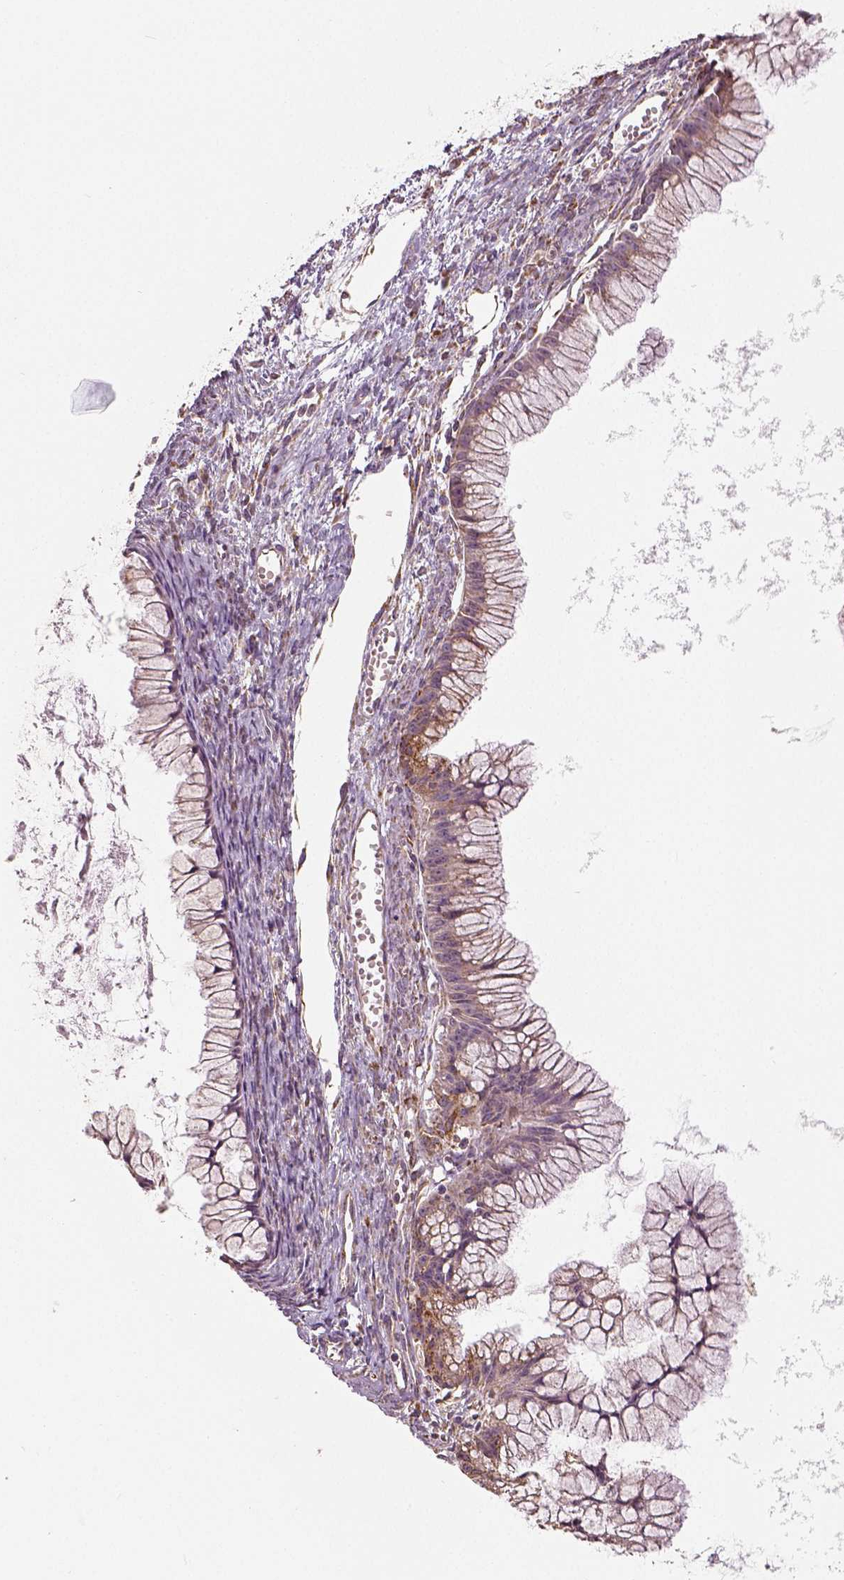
{"staining": {"intensity": "moderate", "quantity": "25%-75%", "location": "cytoplasmic/membranous"}, "tissue": "ovarian cancer", "cell_type": "Tumor cells", "image_type": "cancer", "snomed": [{"axis": "morphology", "description": "Cystadenocarcinoma, mucinous, NOS"}, {"axis": "topography", "description": "Ovary"}], "caption": "IHC (DAB (3,3'-diaminobenzidine)) staining of human ovarian cancer (mucinous cystadenocarcinoma) displays moderate cytoplasmic/membranous protein expression in about 25%-75% of tumor cells.", "gene": "PGAM5", "patient": {"sex": "female", "age": 41}}